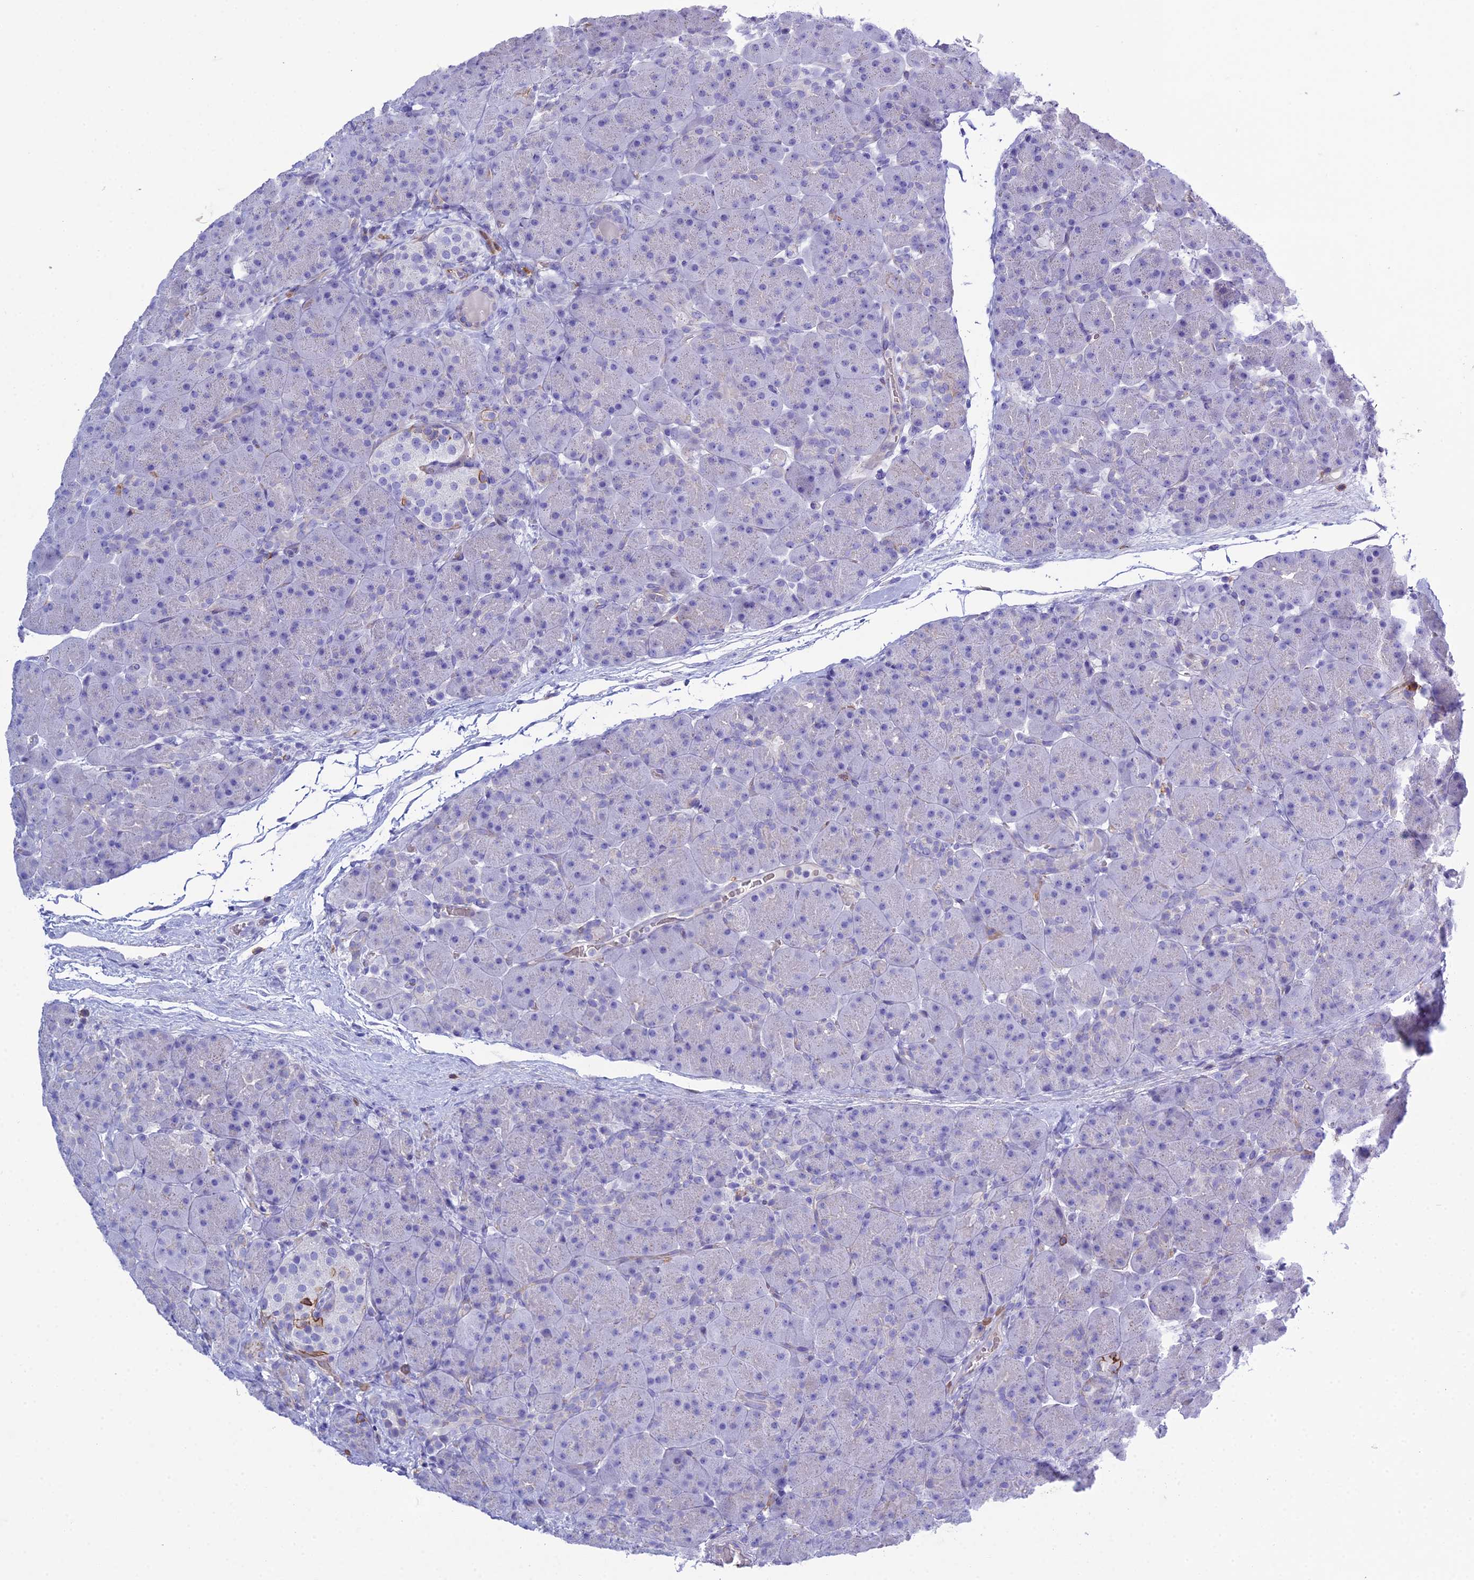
{"staining": {"intensity": "moderate", "quantity": "<25%", "location": "cytoplasmic/membranous"}, "tissue": "pancreas", "cell_type": "Exocrine glandular cells", "image_type": "normal", "snomed": [{"axis": "morphology", "description": "Normal tissue, NOS"}, {"axis": "topography", "description": "Pancreas"}], "caption": "DAB (3,3'-diaminobenzidine) immunohistochemical staining of benign human pancreas exhibits moderate cytoplasmic/membranous protein expression in approximately <25% of exocrine glandular cells. Nuclei are stained in blue.", "gene": "OR1Q1", "patient": {"sex": "male", "age": 66}}